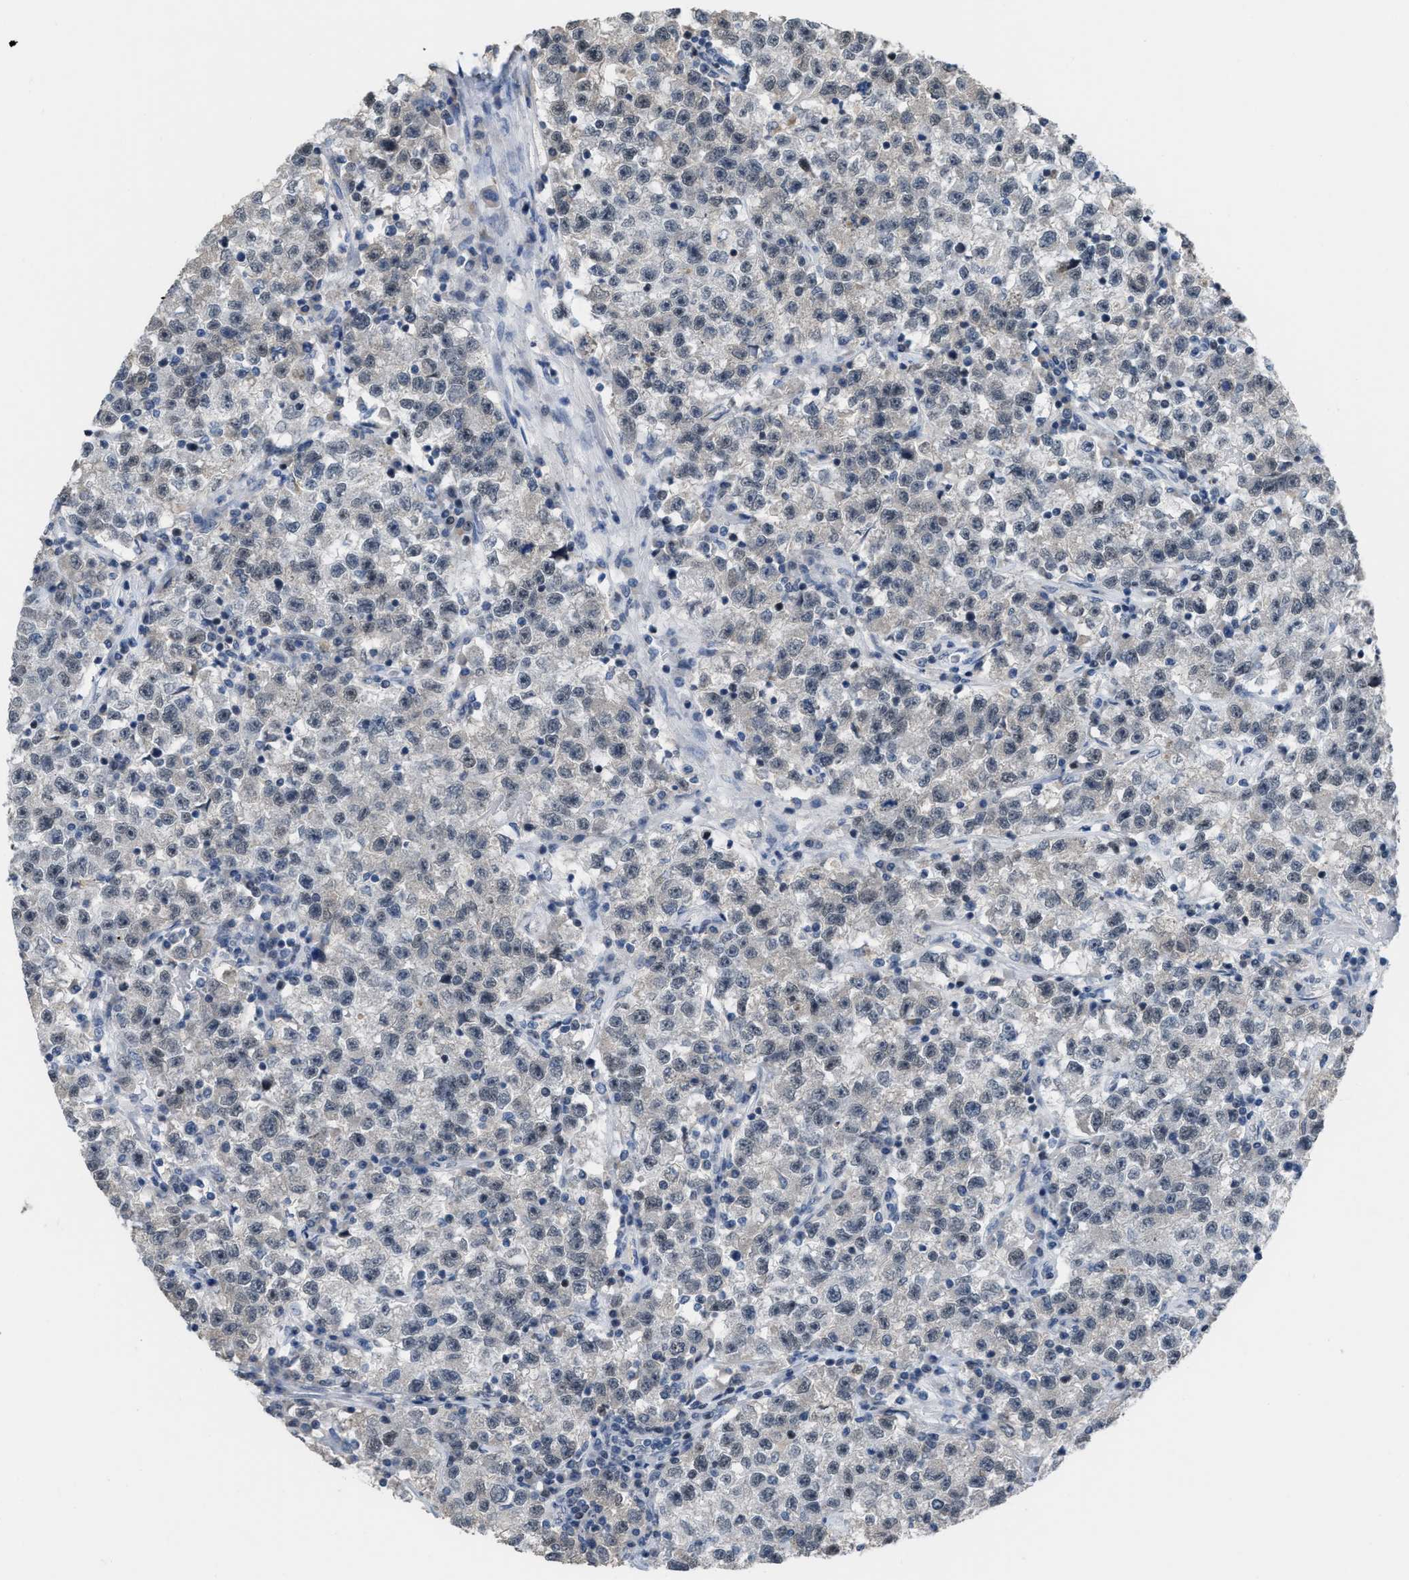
{"staining": {"intensity": "negative", "quantity": "none", "location": "none"}, "tissue": "testis cancer", "cell_type": "Tumor cells", "image_type": "cancer", "snomed": [{"axis": "morphology", "description": "Seminoma, NOS"}, {"axis": "topography", "description": "Testis"}], "caption": "An image of human testis cancer (seminoma) is negative for staining in tumor cells.", "gene": "SETDB1", "patient": {"sex": "male", "age": 22}}